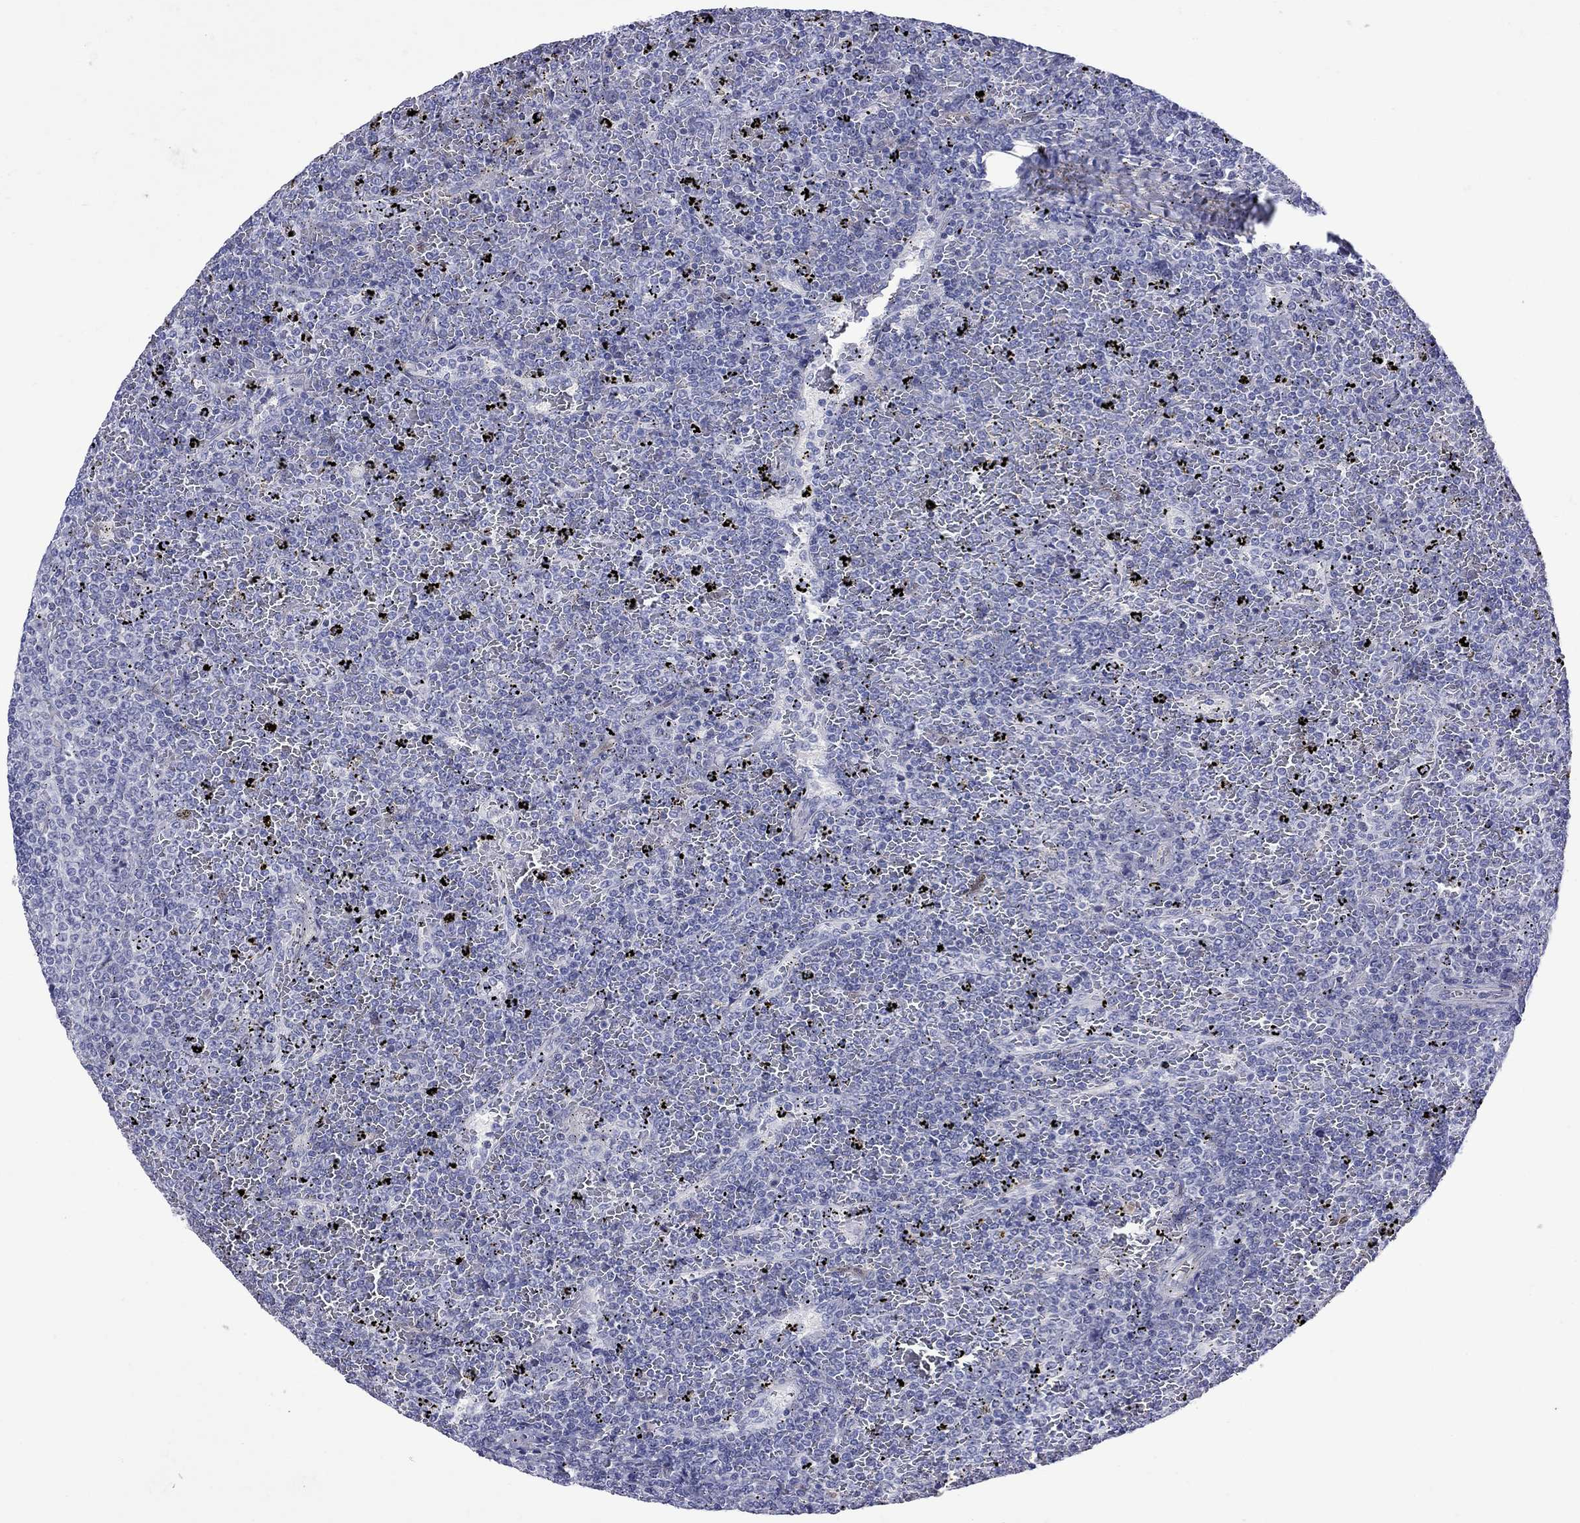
{"staining": {"intensity": "negative", "quantity": "none", "location": "none"}, "tissue": "lymphoma", "cell_type": "Tumor cells", "image_type": "cancer", "snomed": [{"axis": "morphology", "description": "Malignant lymphoma, non-Hodgkin's type, Low grade"}, {"axis": "topography", "description": "Spleen"}], "caption": "There is no significant staining in tumor cells of low-grade malignant lymphoma, non-Hodgkin's type. (DAB (3,3'-diaminobenzidine) immunohistochemistry (IHC), high magnification).", "gene": "CTNNBIP1", "patient": {"sex": "female", "age": 77}}